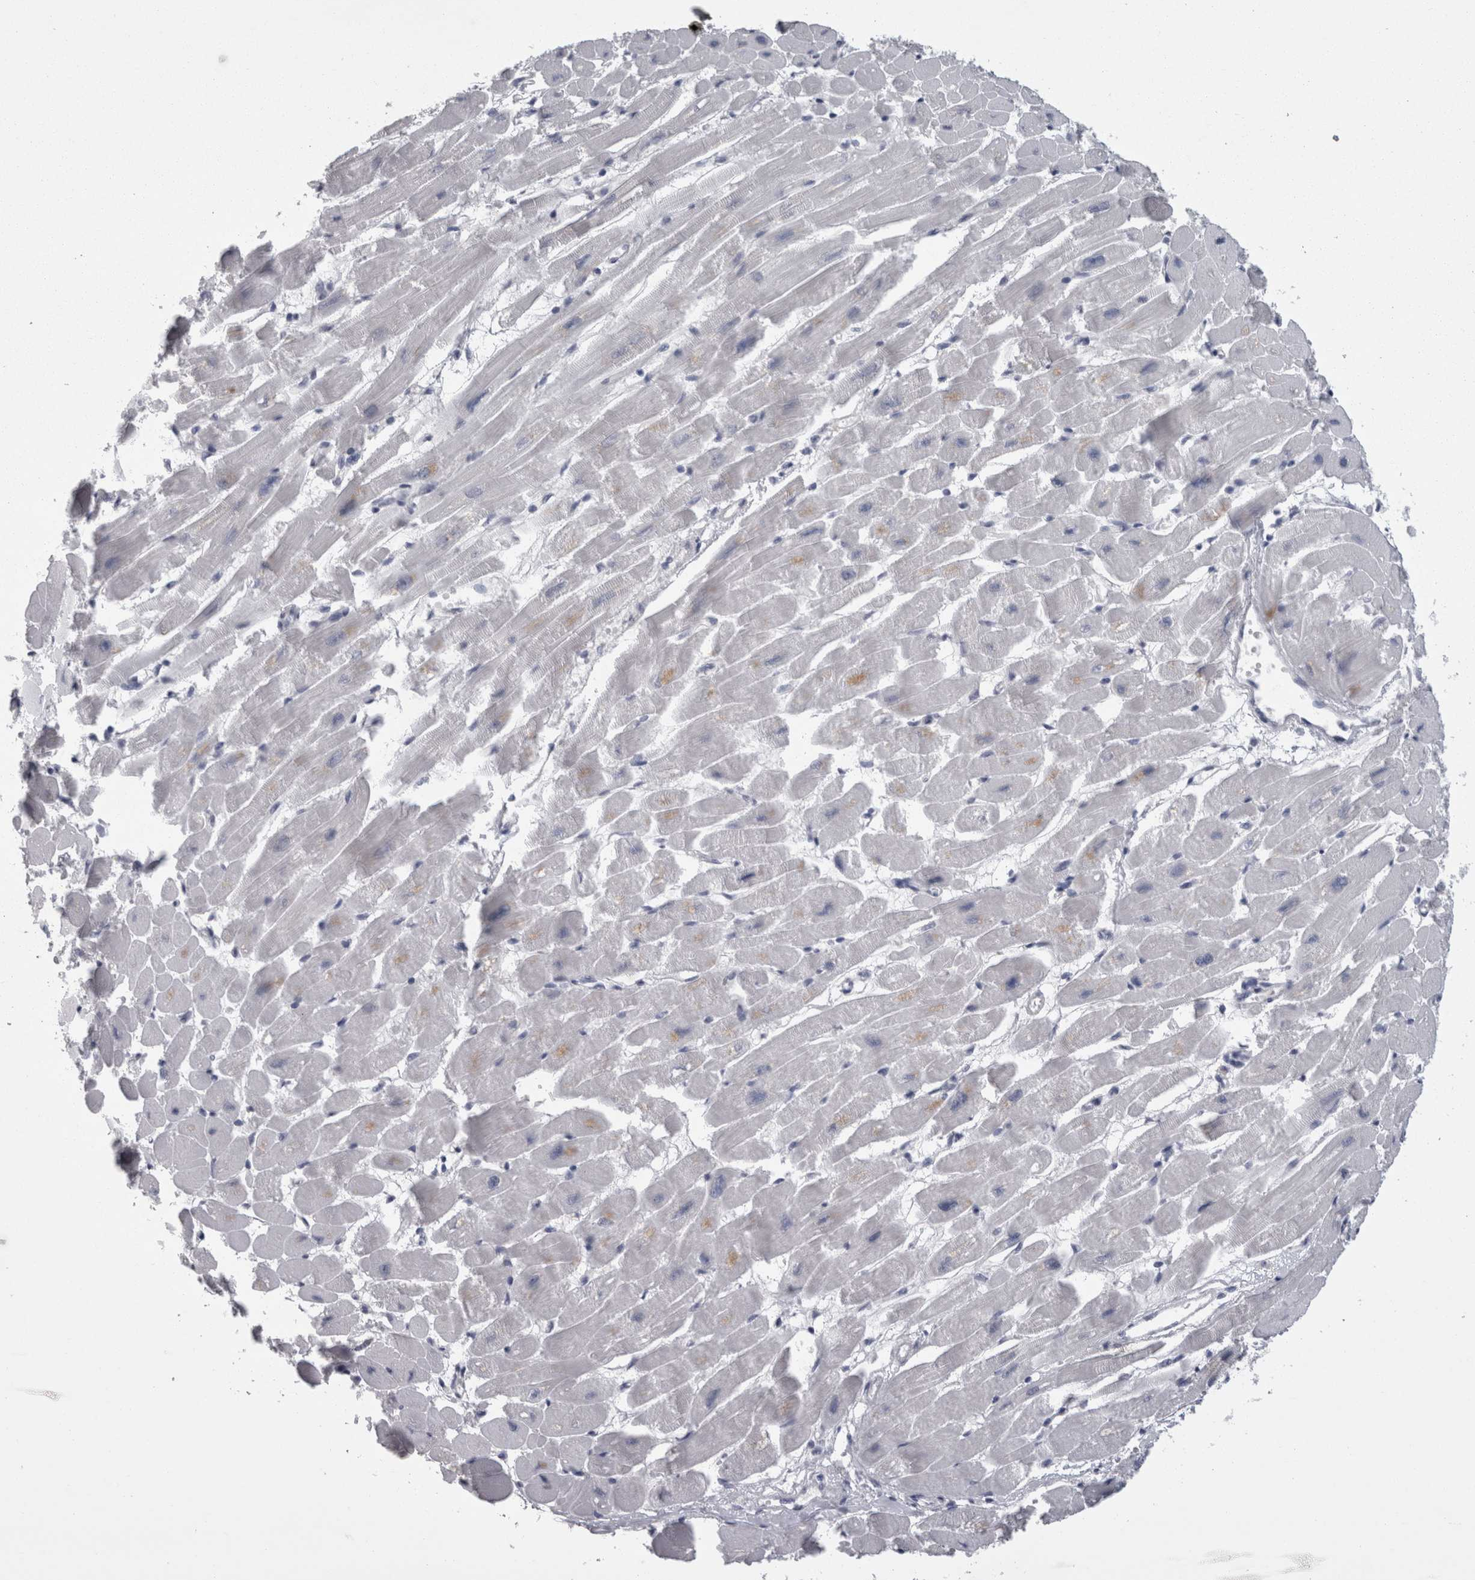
{"staining": {"intensity": "negative", "quantity": "none", "location": "none"}, "tissue": "heart muscle", "cell_type": "Cardiomyocytes", "image_type": "normal", "snomed": [{"axis": "morphology", "description": "Normal tissue, NOS"}, {"axis": "topography", "description": "Heart"}], "caption": "Immunohistochemistry of benign human heart muscle shows no expression in cardiomyocytes. (DAB immunohistochemistry (IHC), high magnification).", "gene": "C1orf54", "patient": {"sex": "female", "age": 54}}